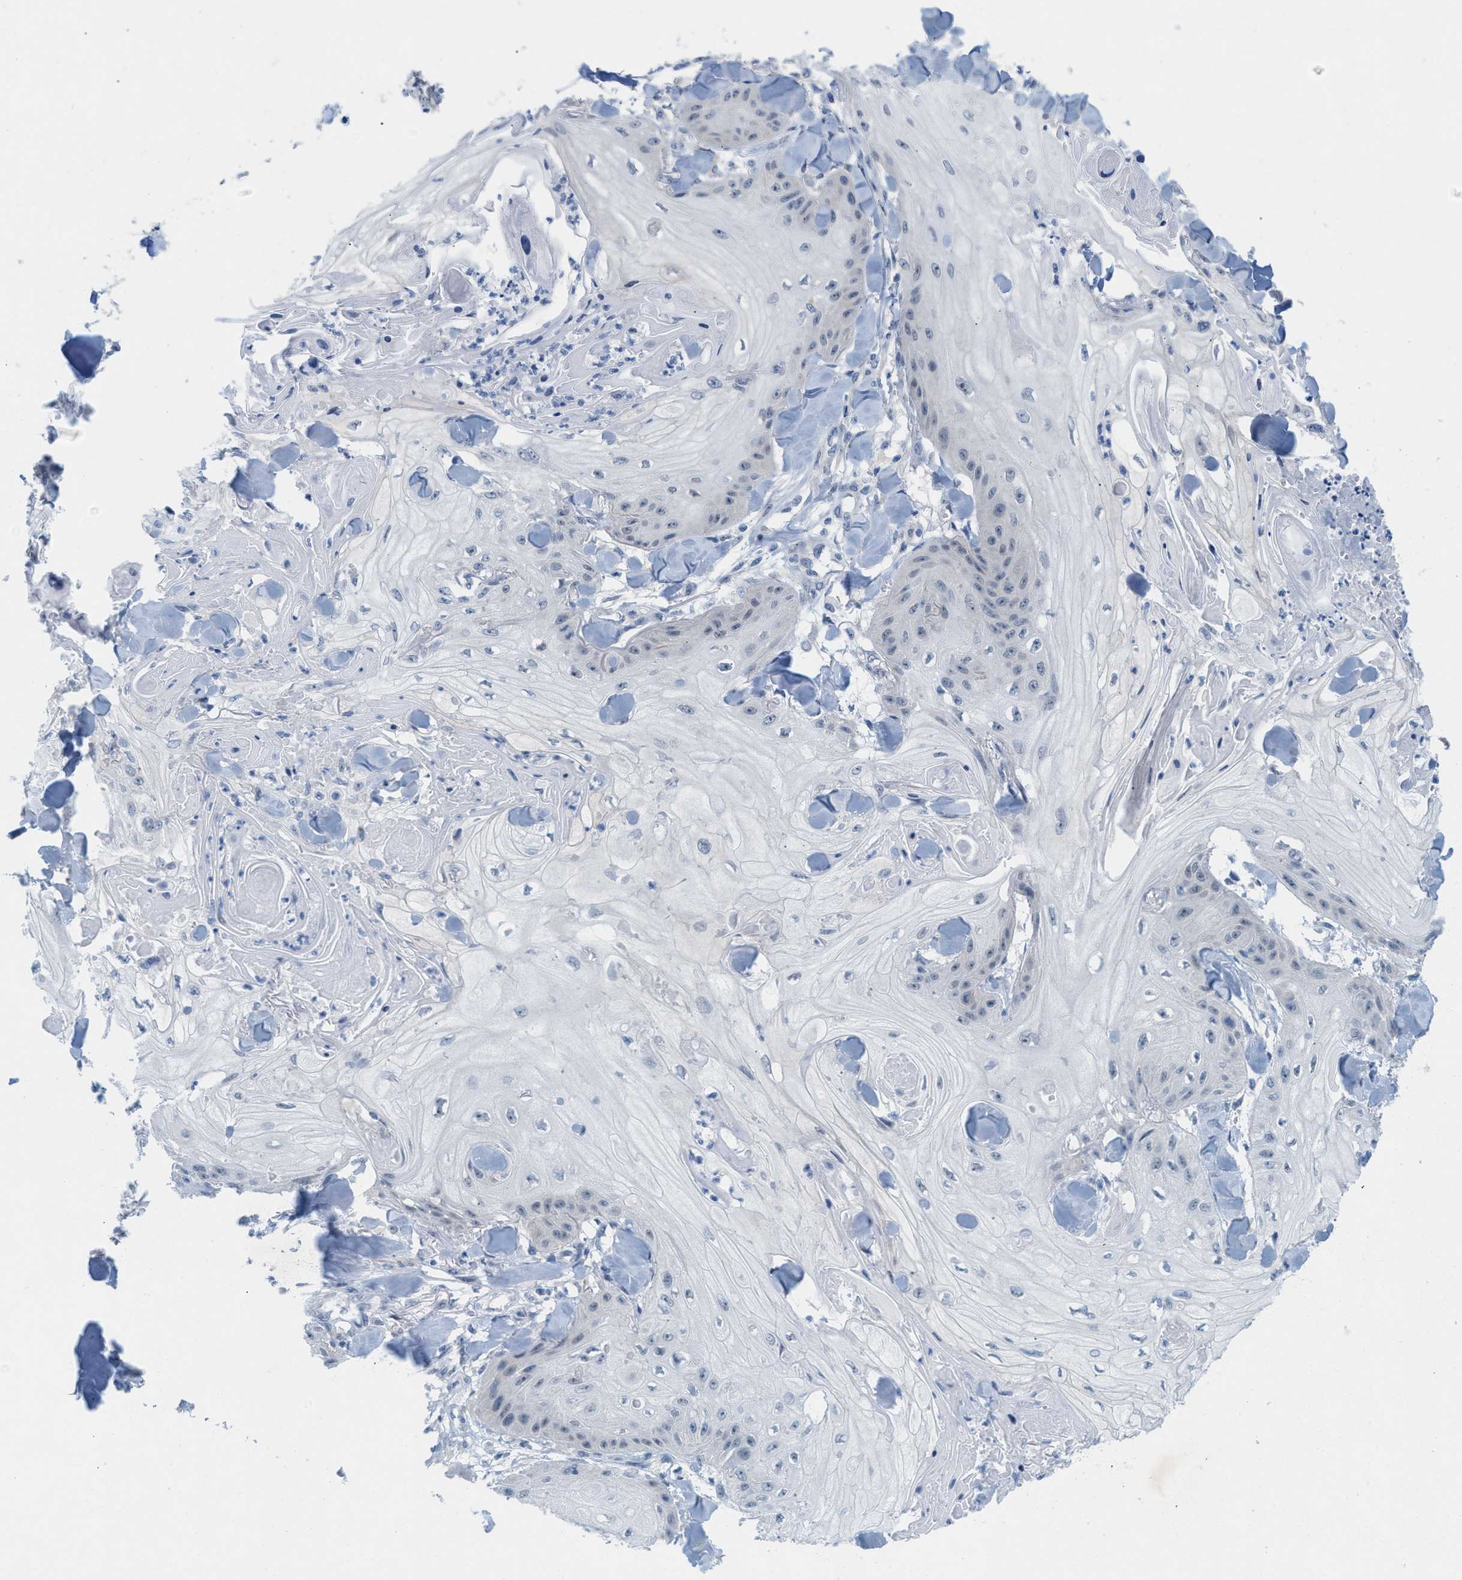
{"staining": {"intensity": "negative", "quantity": "none", "location": "none"}, "tissue": "skin cancer", "cell_type": "Tumor cells", "image_type": "cancer", "snomed": [{"axis": "morphology", "description": "Squamous cell carcinoma, NOS"}, {"axis": "topography", "description": "Skin"}], "caption": "Tumor cells show no significant protein expression in skin squamous cell carcinoma.", "gene": "WIPI2", "patient": {"sex": "male", "age": 74}}